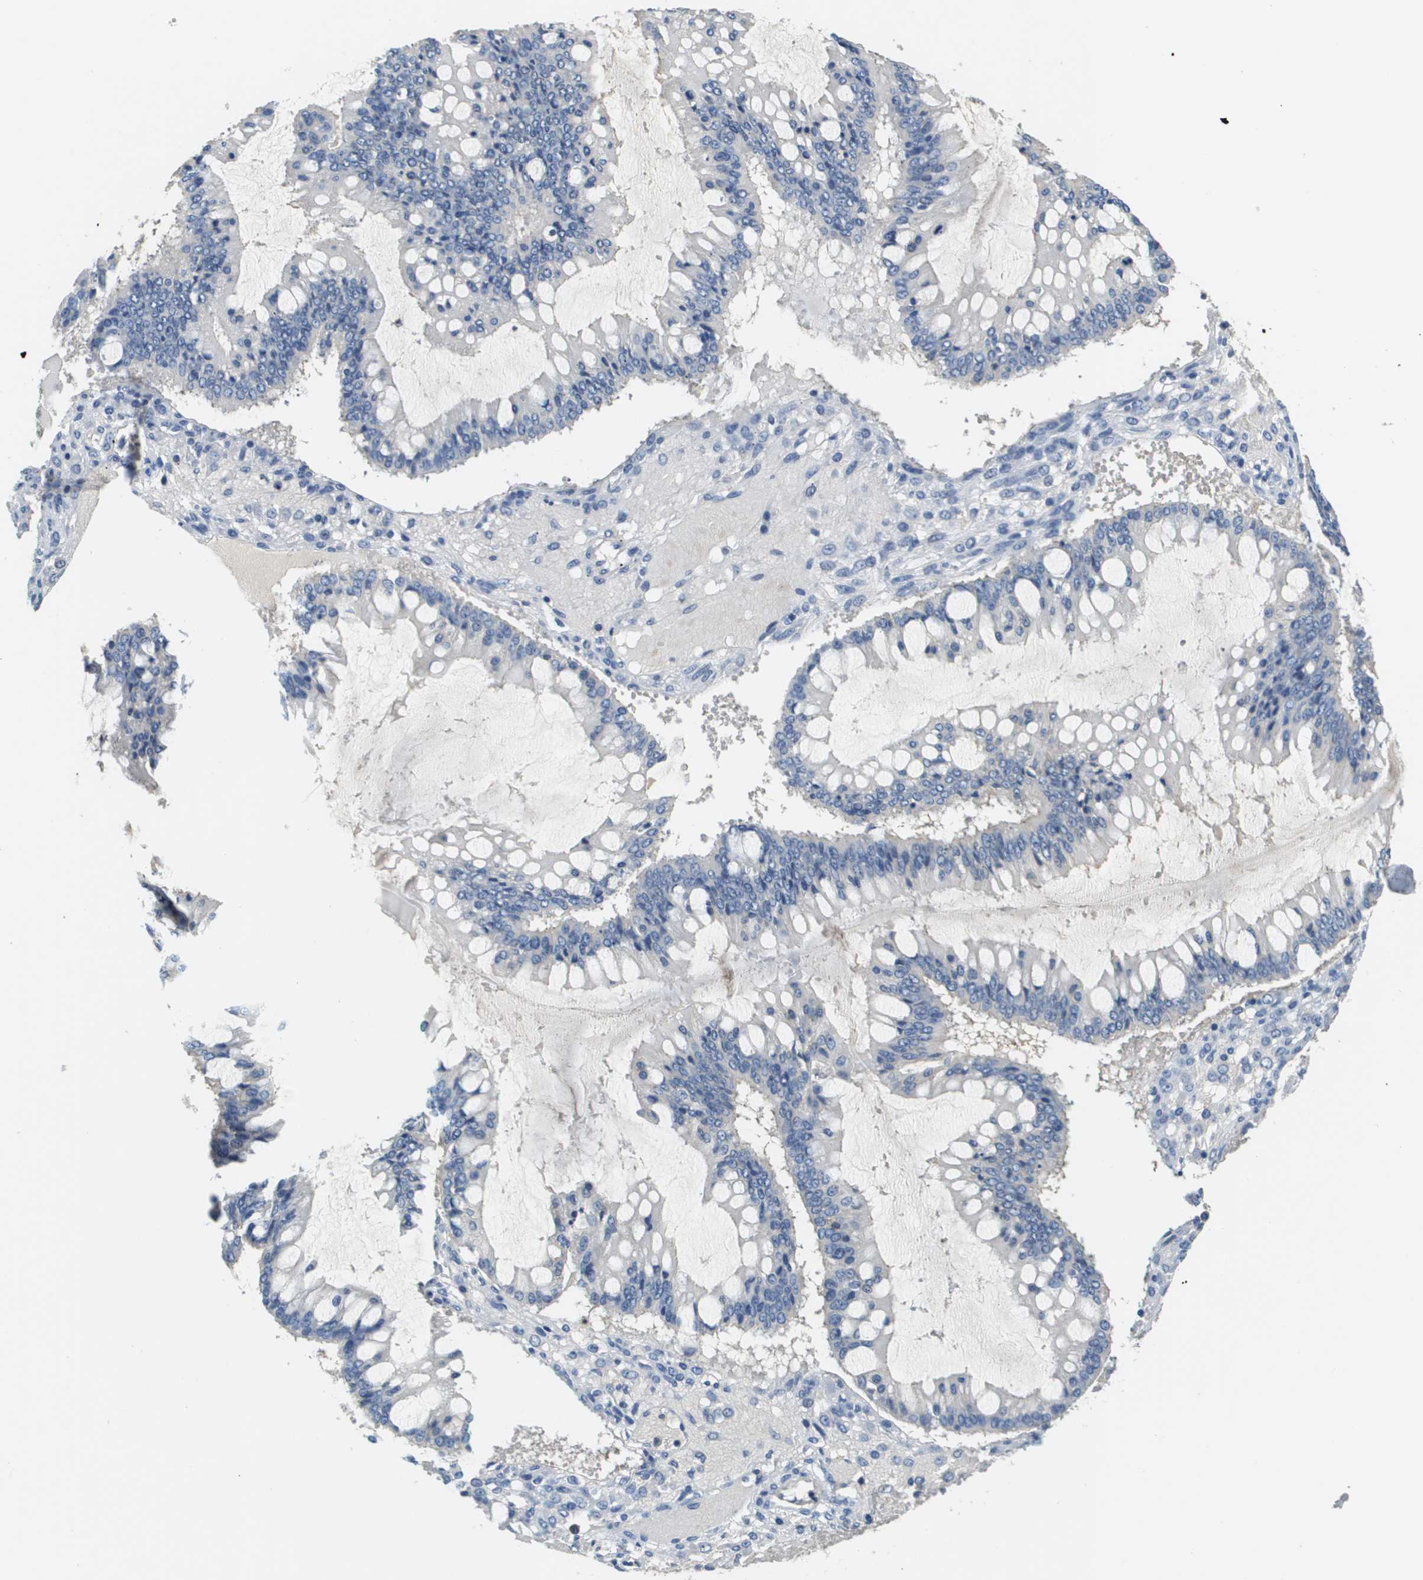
{"staining": {"intensity": "negative", "quantity": "none", "location": "none"}, "tissue": "ovarian cancer", "cell_type": "Tumor cells", "image_type": "cancer", "snomed": [{"axis": "morphology", "description": "Cystadenocarcinoma, mucinous, NOS"}, {"axis": "topography", "description": "Ovary"}], "caption": "The image displays no staining of tumor cells in ovarian cancer. (Brightfield microscopy of DAB immunohistochemistry at high magnification).", "gene": "SLC16A3", "patient": {"sex": "female", "age": 73}}